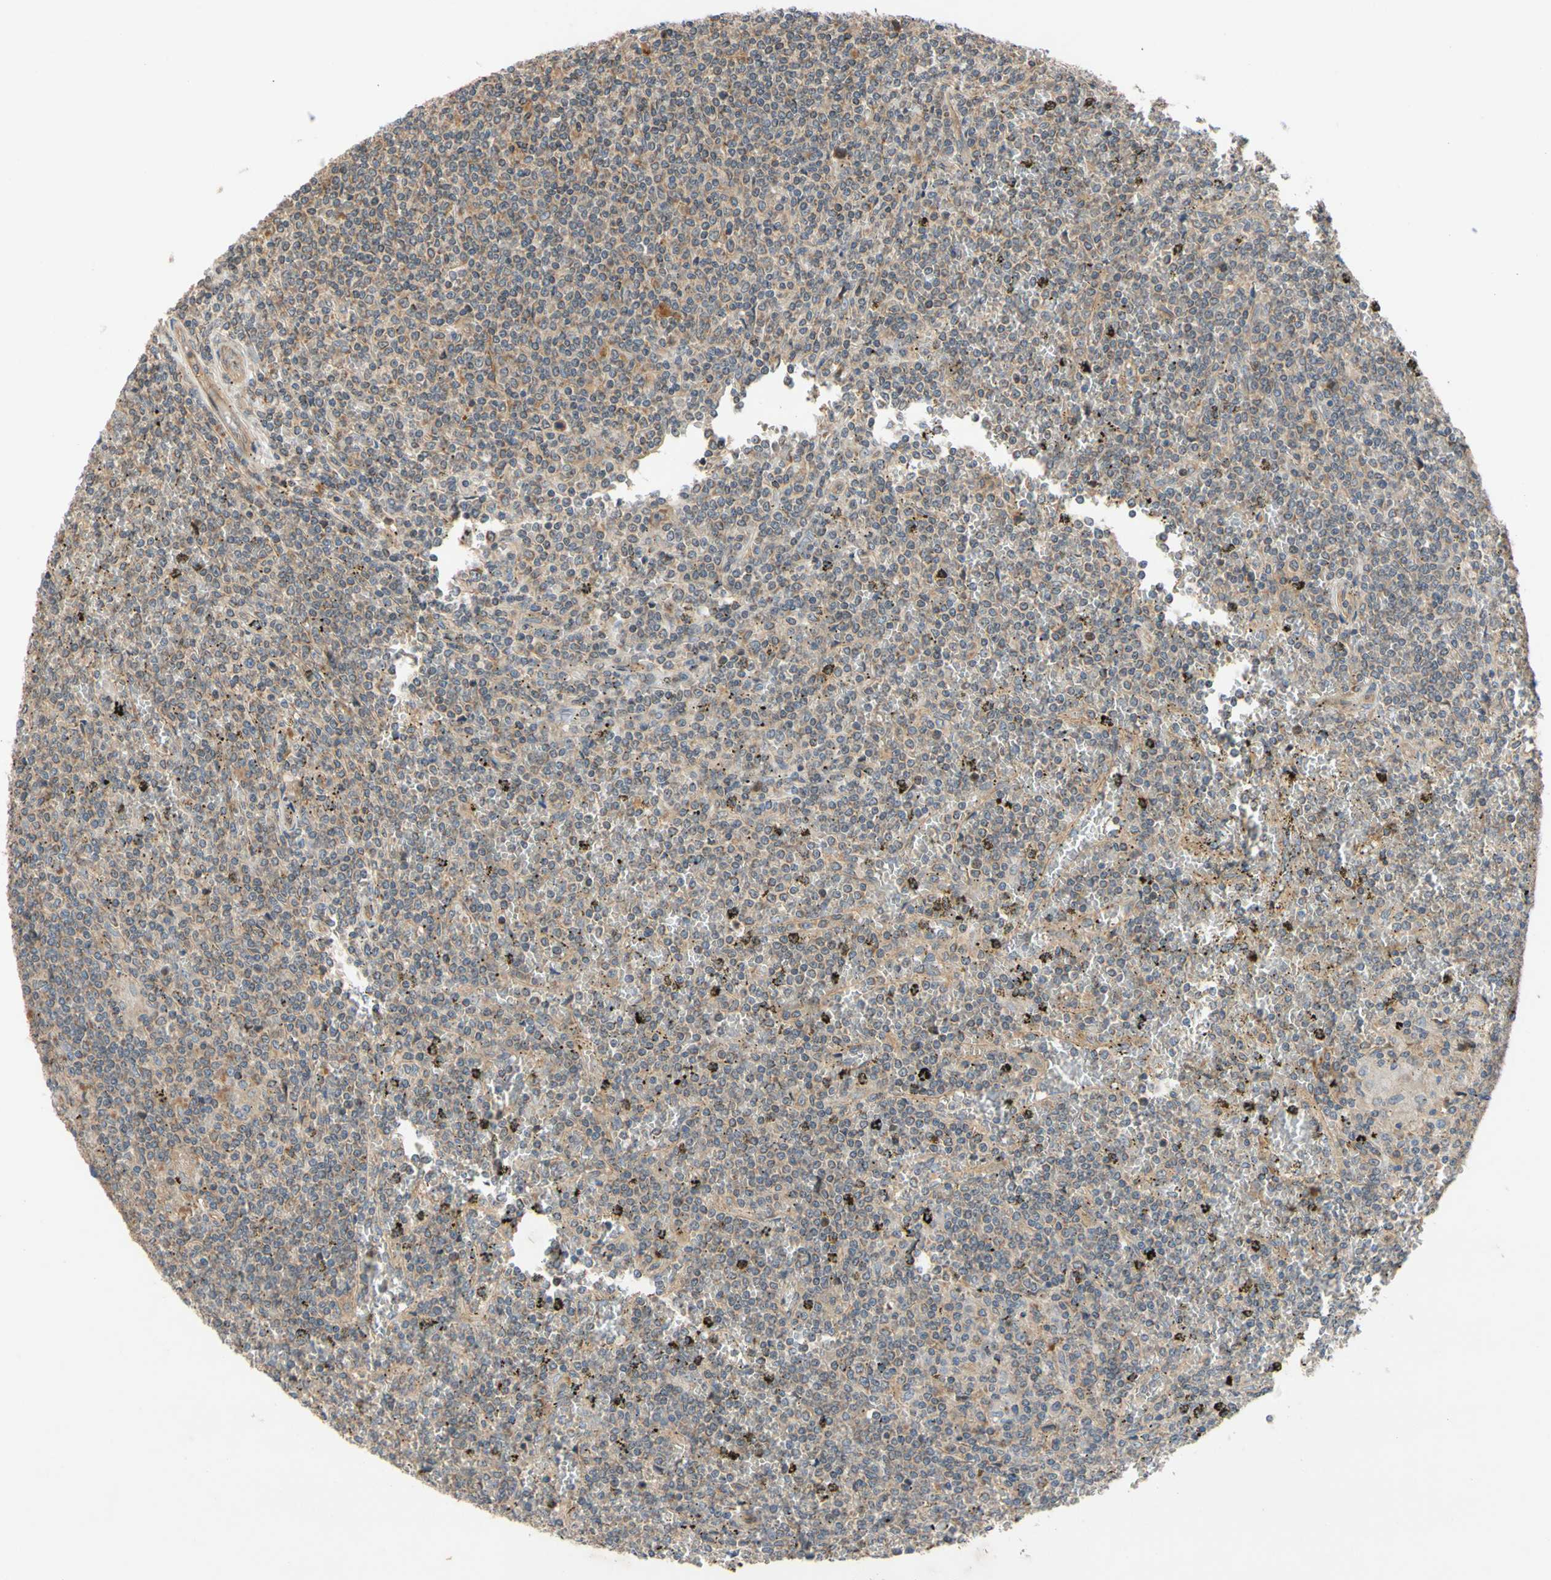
{"staining": {"intensity": "weak", "quantity": "25%-75%", "location": "cytoplasmic/membranous"}, "tissue": "lymphoma", "cell_type": "Tumor cells", "image_type": "cancer", "snomed": [{"axis": "morphology", "description": "Malignant lymphoma, non-Hodgkin's type, Low grade"}, {"axis": "topography", "description": "Spleen"}], "caption": "DAB (3,3'-diaminobenzidine) immunohistochemical staining of malignant lymphoma, non-Hodgkin's type (low-grade) reveals weak cytoplasmic/membranous protein expression in about 25%-75% of tumor cells.", "gene": "MBTPS2", "patient": {"sex": "female", "age": 19}}